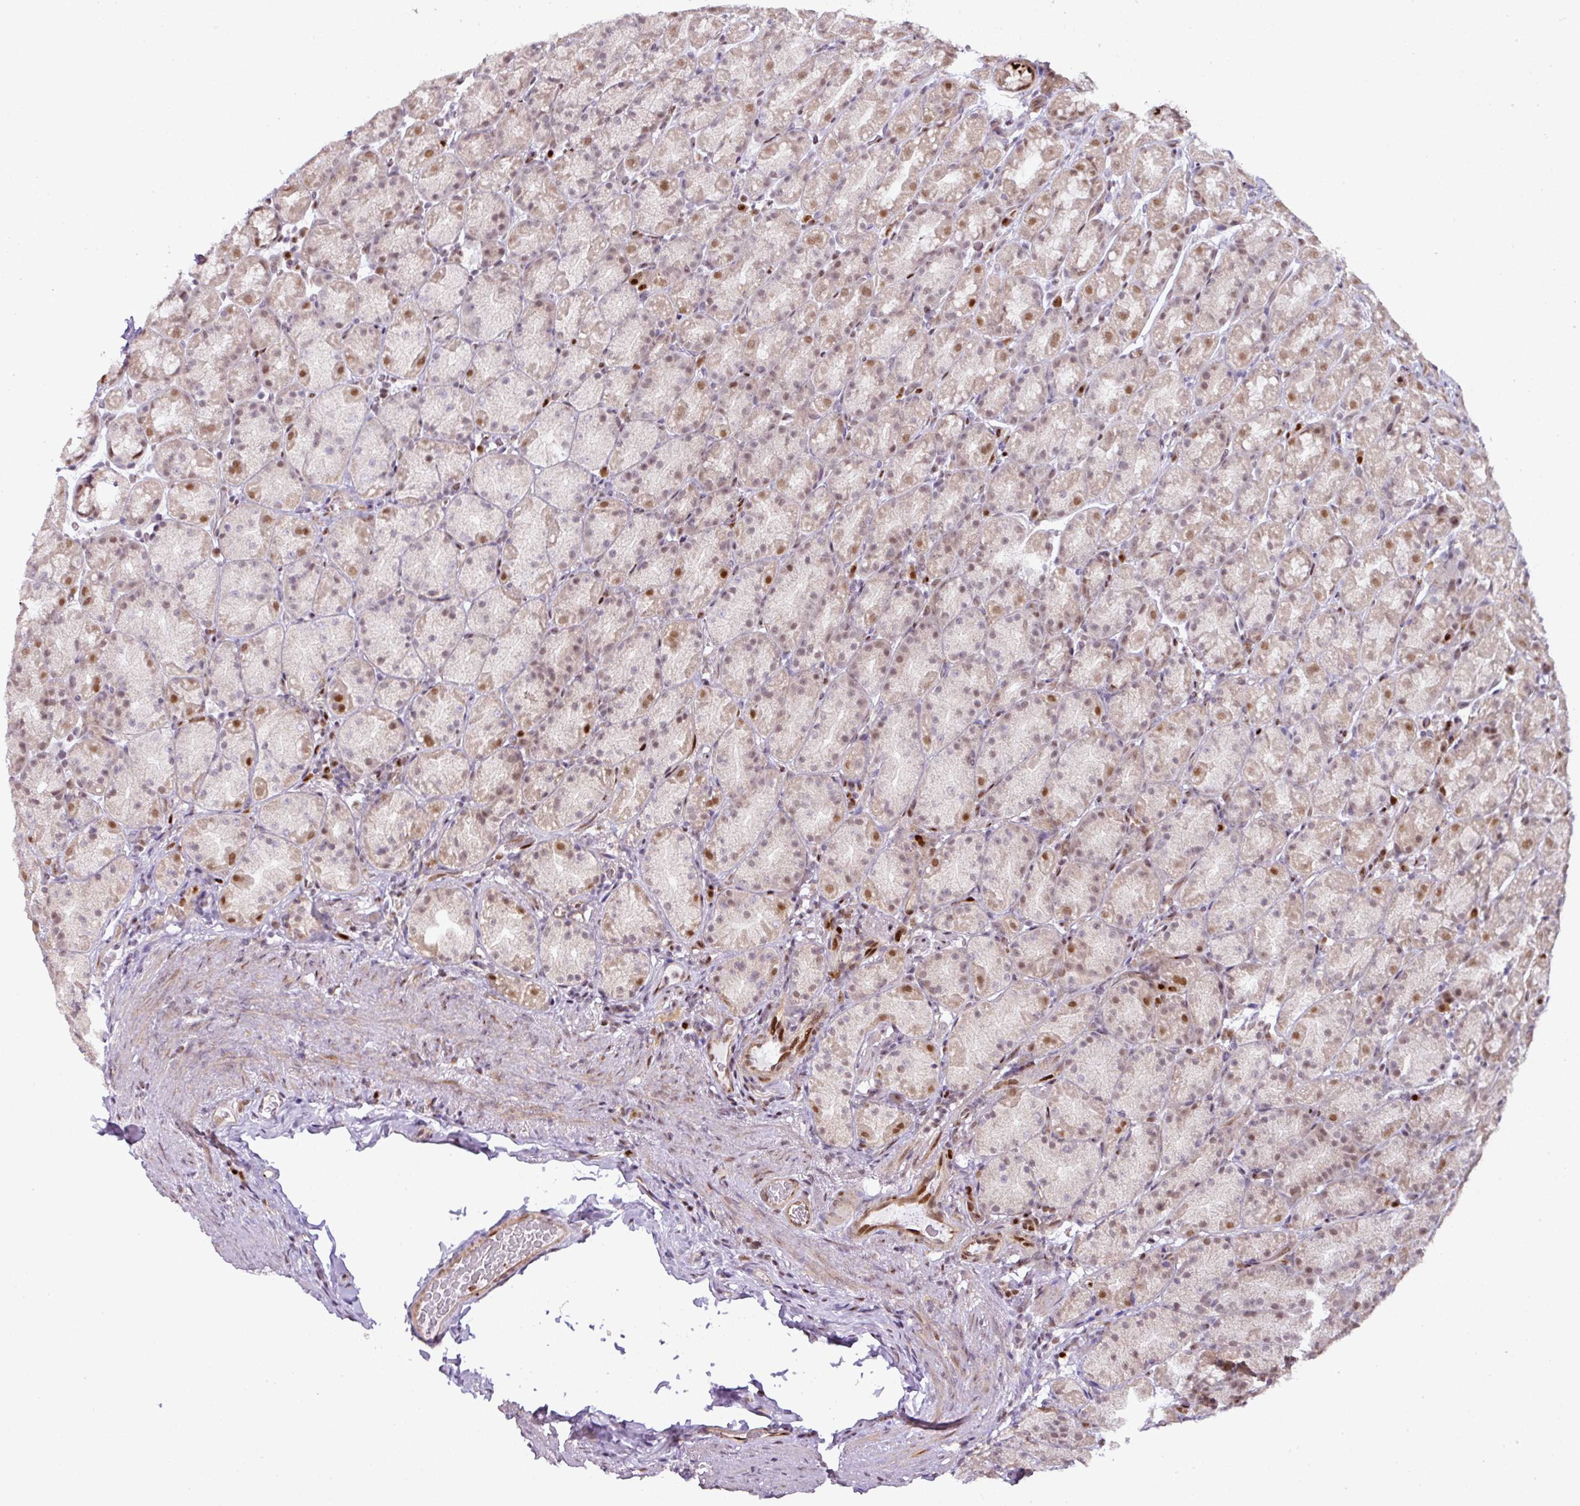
{"staining": {"intensity": "strong", "quantity": "25%-75%", "location": "cytoplasmic/membranous,nuclear"}, "tissue": "stomach", "cell_type": "Glandular cells", "image_type": "normal", "snomed": [{"axis": "morphology", "description": "Normal tissue, NOS"}, {"axis": "topography", "description": "Stomach, upper"}, {"axis": "topography", "description": "Stomach"}], "caption": "Immunohistochemical staining of benign human stomach shows strong cytoplasmic/membranous,nuclear protein positivity in about 25%-75% of glandular cells.", "gene": "MYSM1", "patient": {"sex": "male", "age": 68}}